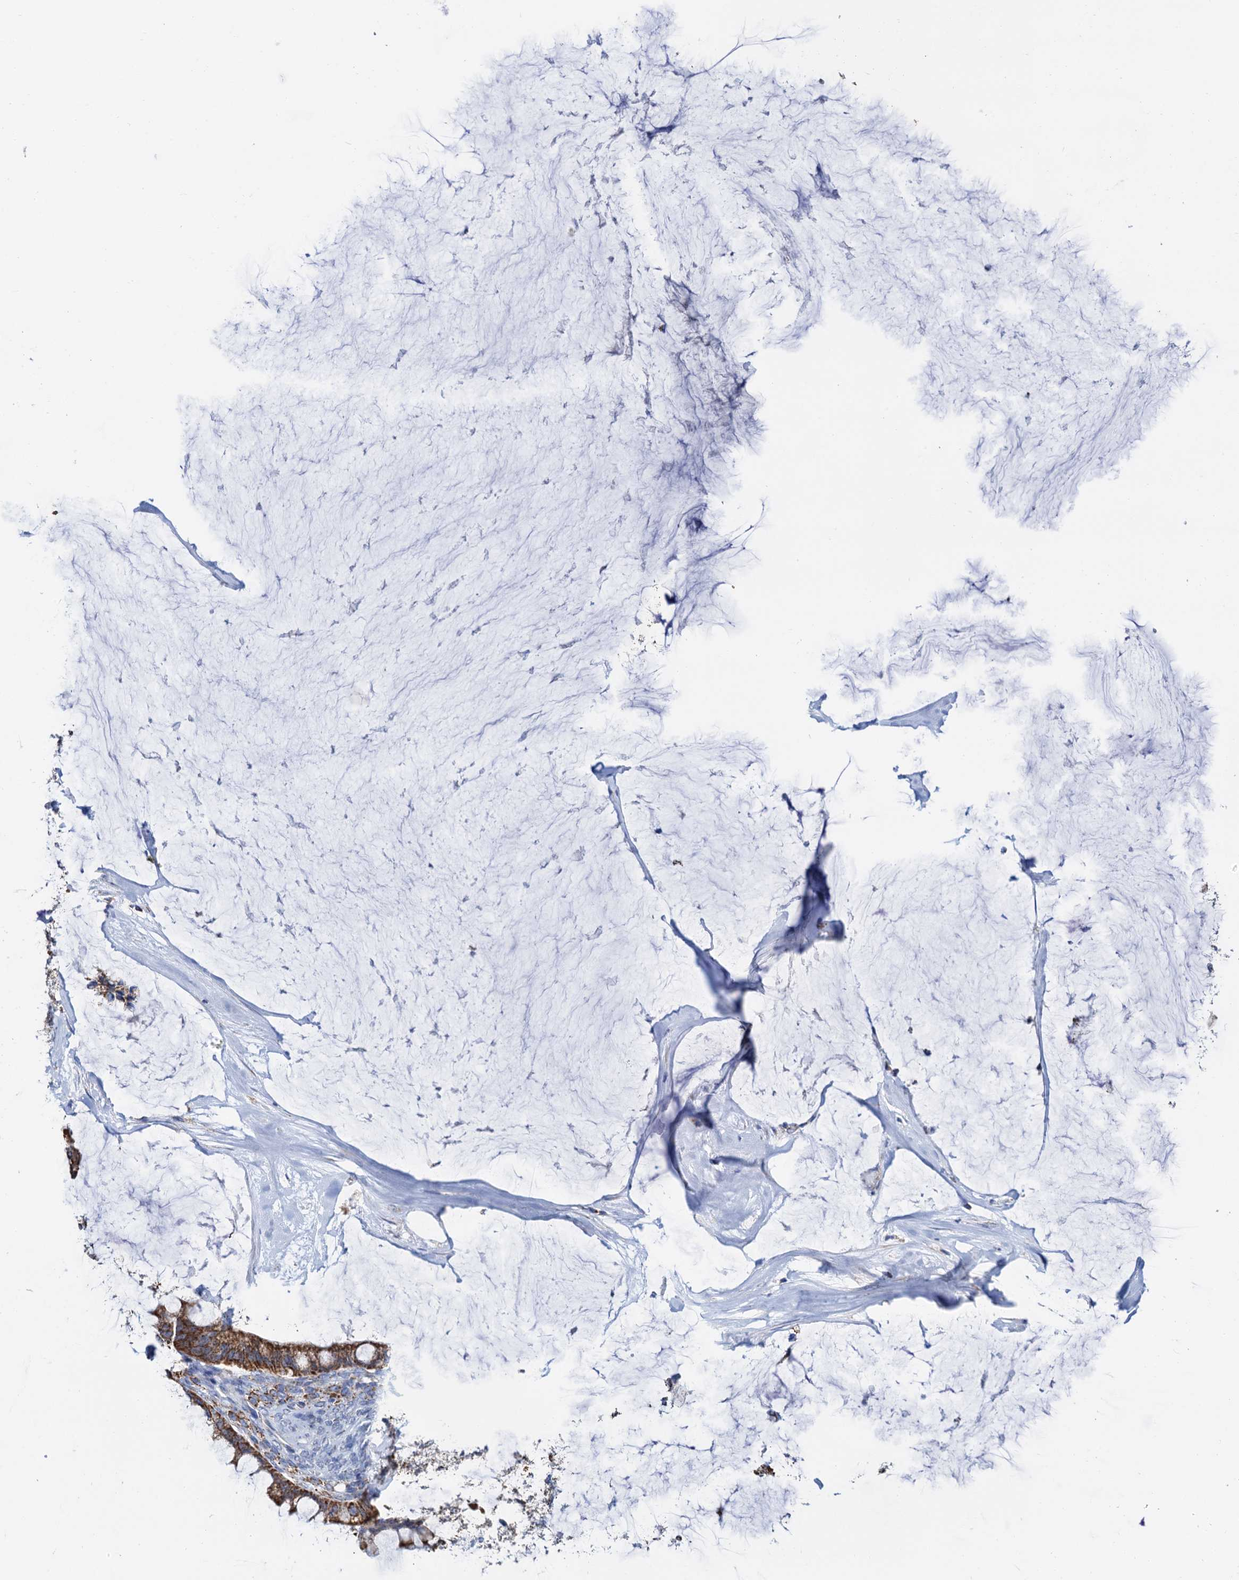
{"staining": {"intensity": "strong", "quantity": ">75%", "location": "cytoplasmic/membranous"}, "tissue": "ovarian cancer", "cell_type": "Tumor cells", "image_type": "cancer", "snomed": [{"axis": "morphology", "description": "Cystadenocarcinoma, mucinous, NOS"}, {"axis": "topography", "description": "Ovary"}], "caption": "Strong cytoplasmic/membranous expression is identified in about >75% of tumor cells in ovarian mucinous cystadenocarcinoma.", "gene": "C2CD3", "patient": {"sex": "female", "age": 39}}